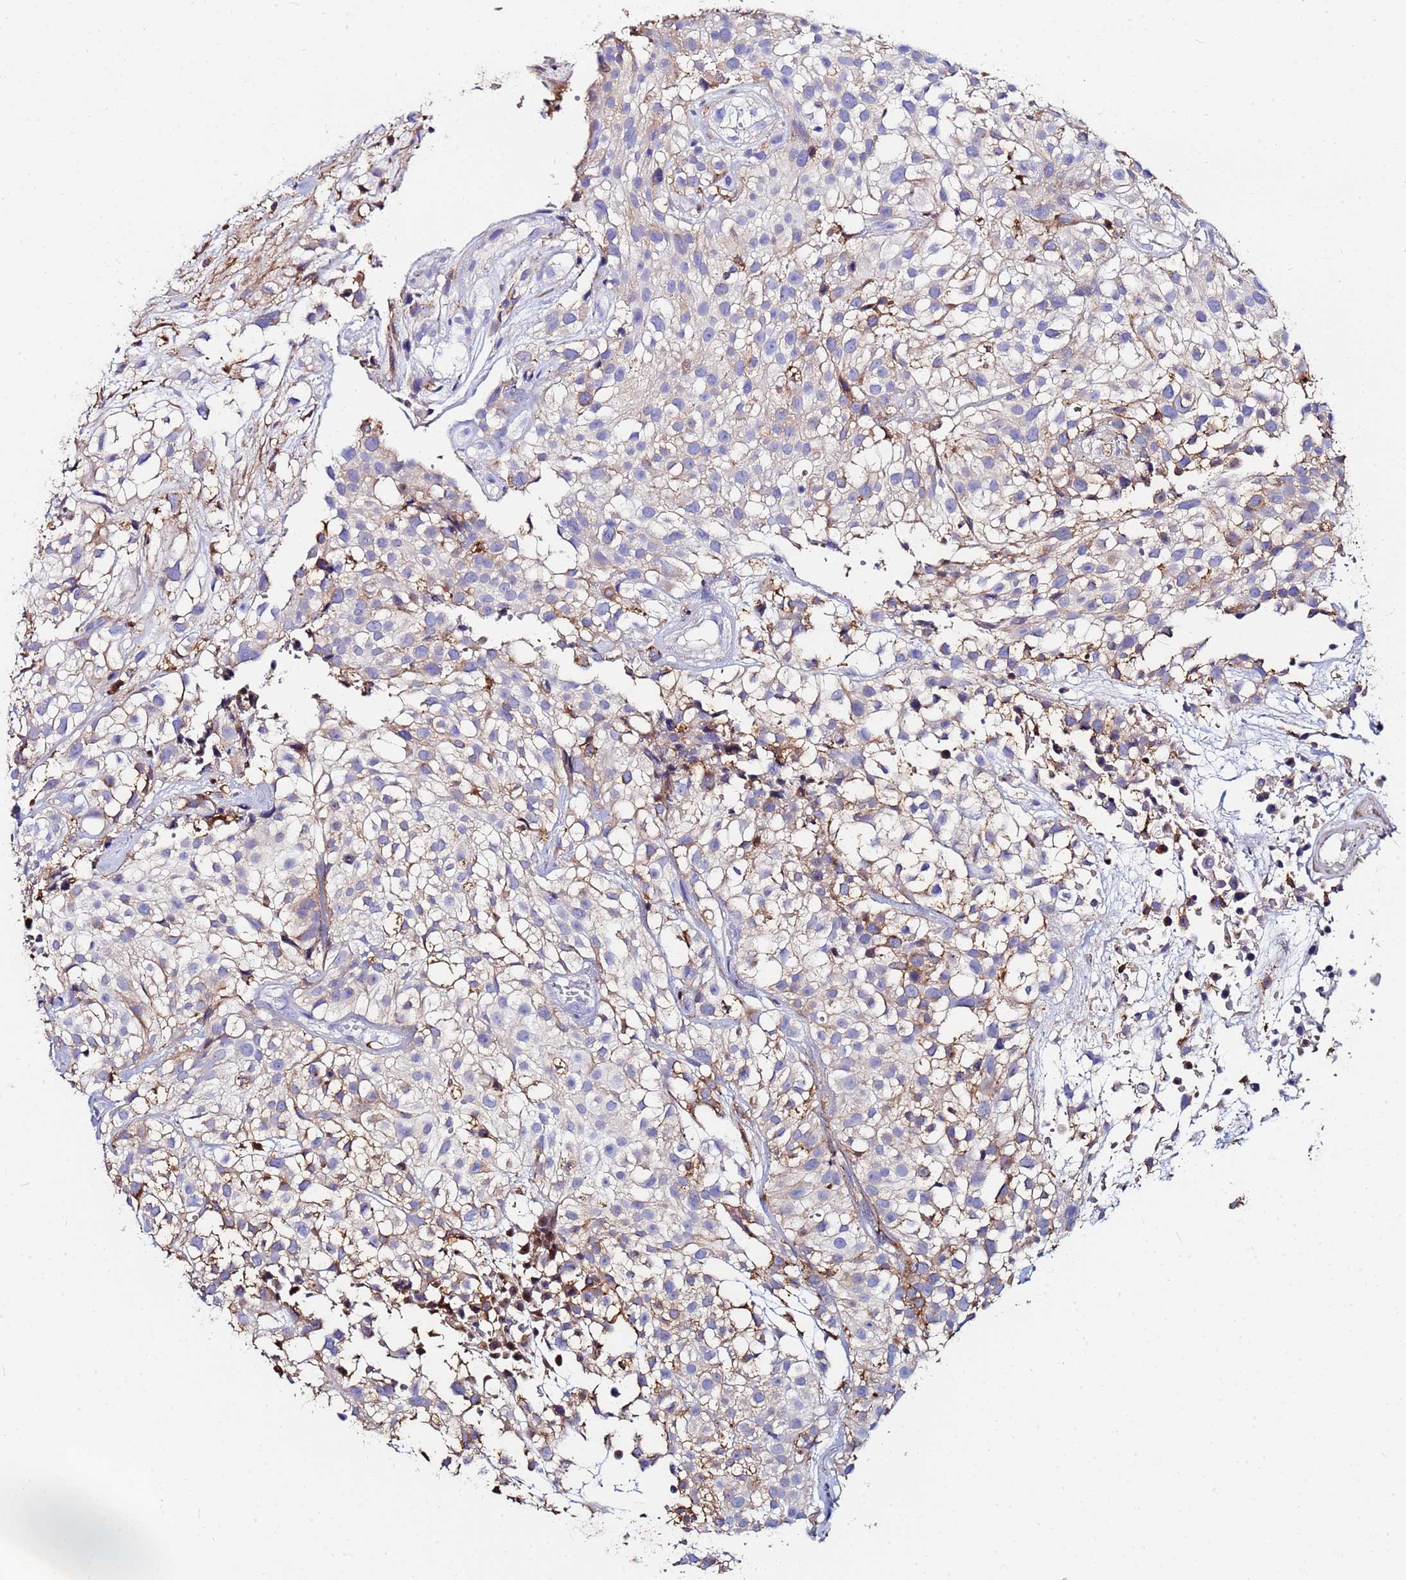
{"staining": {"intensity": "moderate", "quantity": "25%-75%", "location": "cytoplasmic/membranous"}, "tissue": "urothelial cancer", "cell_type": "Tumor cells", "image_type": "cancer", "snomed": [{"axis": "morphology", "description": "Urothelial carcinoma, High grade"}, {"axis": "topography", "description": "Urinary bladder"}], "caption": "A histopathology image of urothelial cancer stained for a protein reveals moderate cytoplasmic/membranous brown staining in tumor cells.", "gene": "BASP1", "patient": {"sex": "male", "age": 56}}